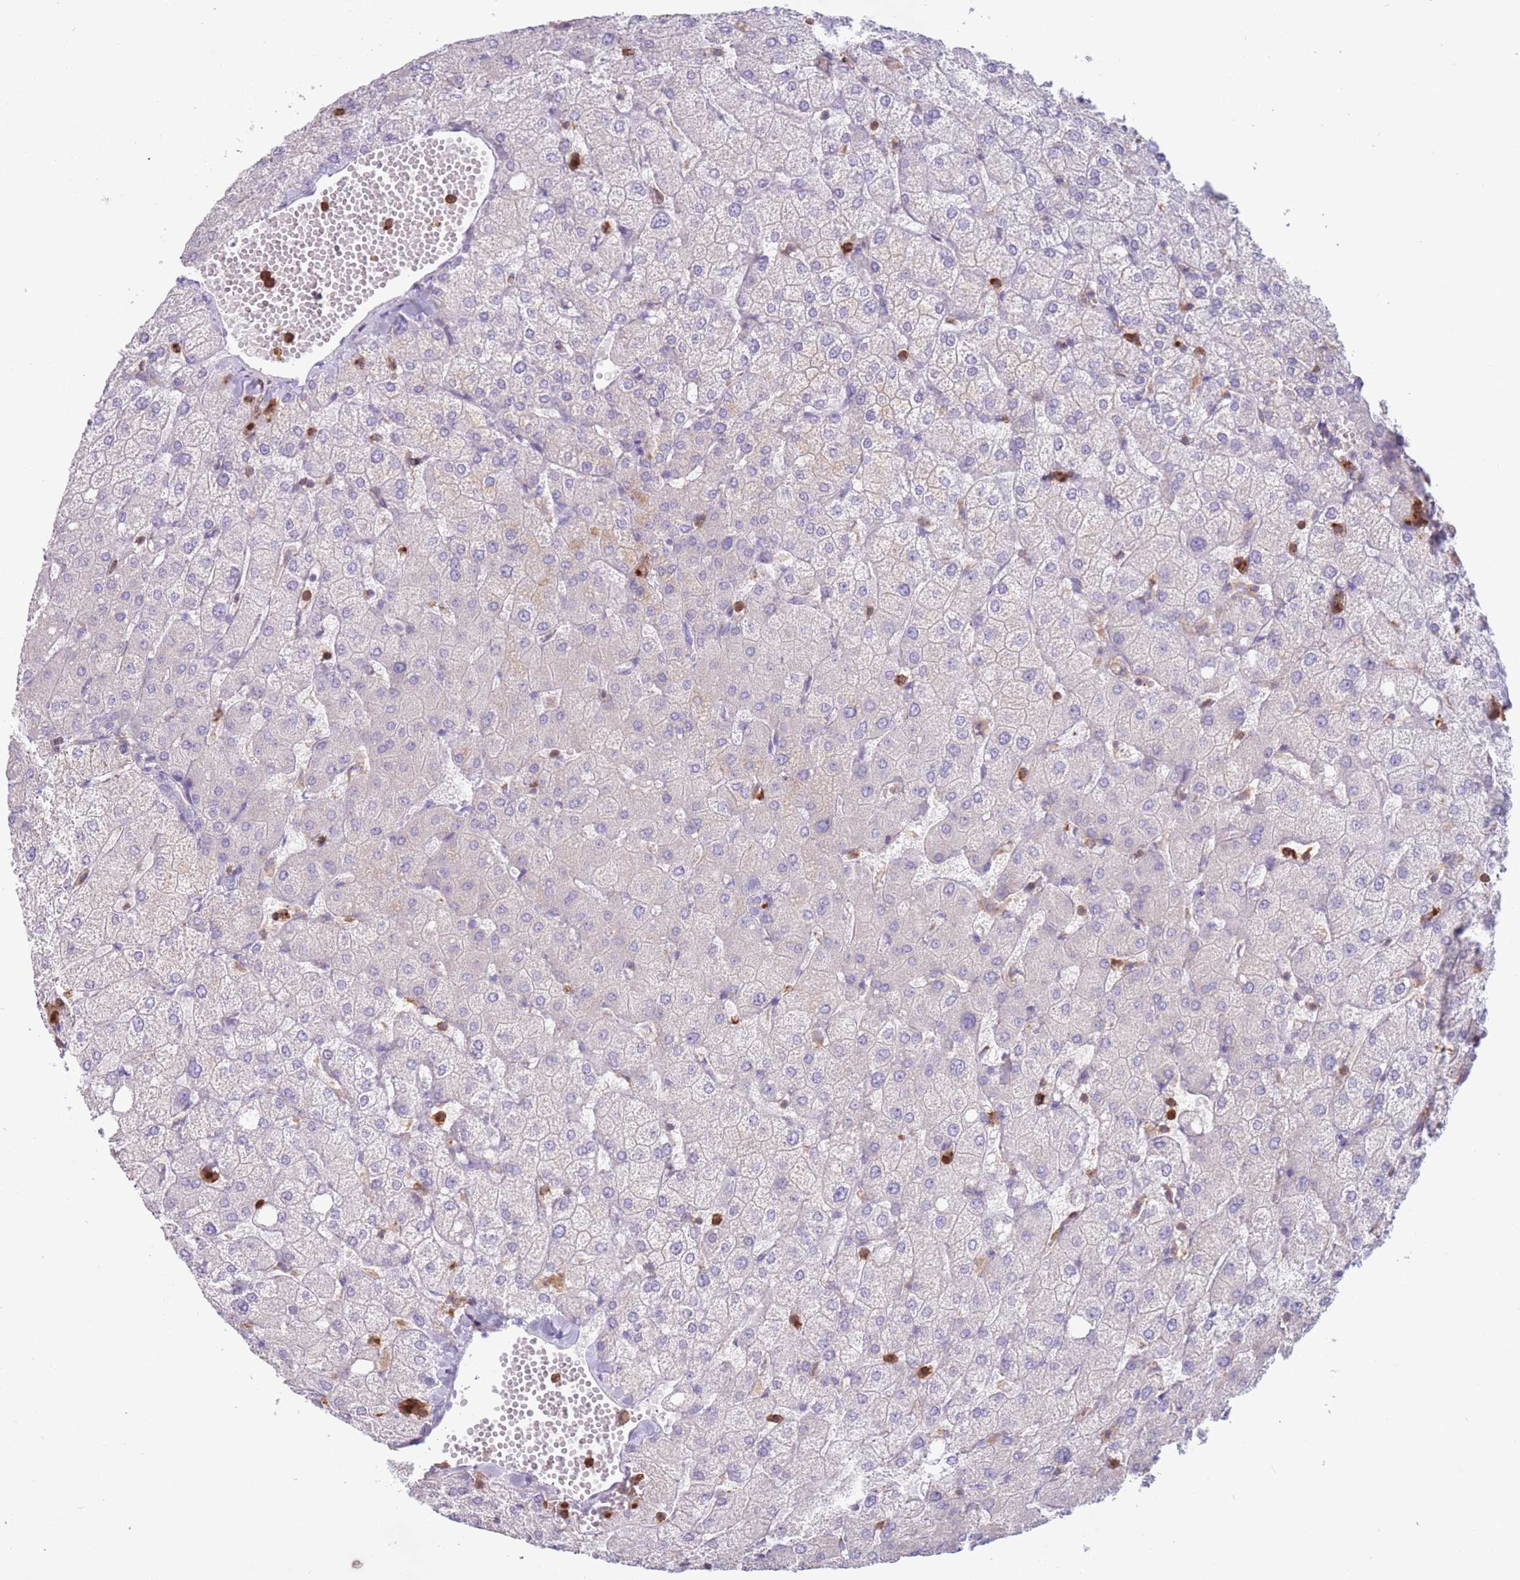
{"staining": {"intensity": "negative", "quantity": "none", "location": "none"}, "tissue": "liver", "cell_type": "Cholangiocytes", "image_type": "normal", "snomed": [{"axis": "morphology", "description": "Normal tissue, NOS"}, {"axis": "topography", "description": "Liver"}], "caption": "A photomicrograph of liver stained for a protein exhibits no brown staining in cholangiocytes.", "gene": "ST3GAL4", "patient": {"sex": "female", "age": 54}}